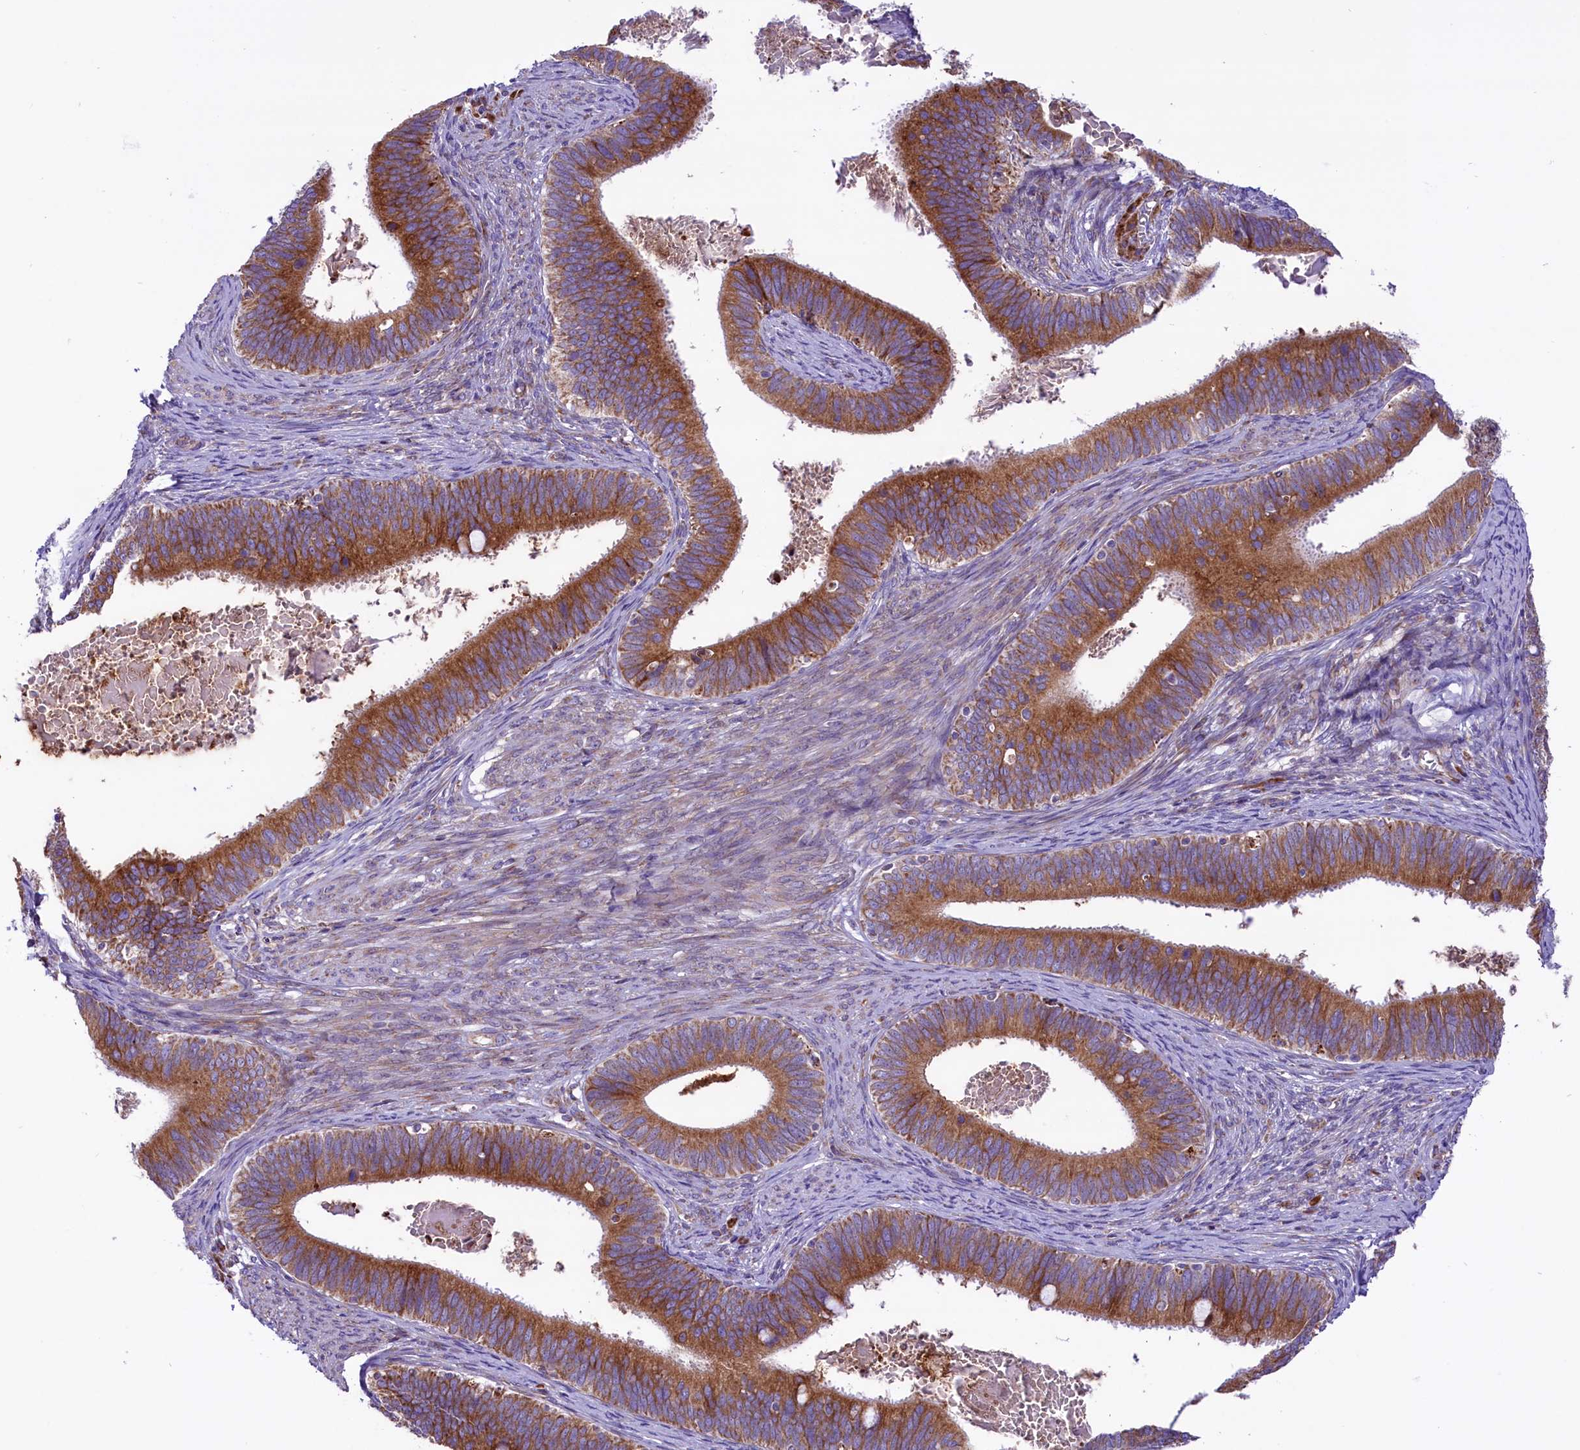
{"staining": {"intensity": "strong", "quantity": ">75%", "location": "cytoplasmic/membranous"}, "tissue": "cervical cancer", "cell_type": "Tumor cells", "image_type": "cancer", "snomed": [{"axis": "morphology", "description": "Adenocarcinoma, NOS"}, {"axis": "topography", "description": "Cervix"}], "caption": "Cervical adenocarcinoma stained for a protein displays strong cytoplasmic/membranous positivity in tumor cells.", "gene": "PTPRU", "patient": {"sex": "female", "age": 42}}